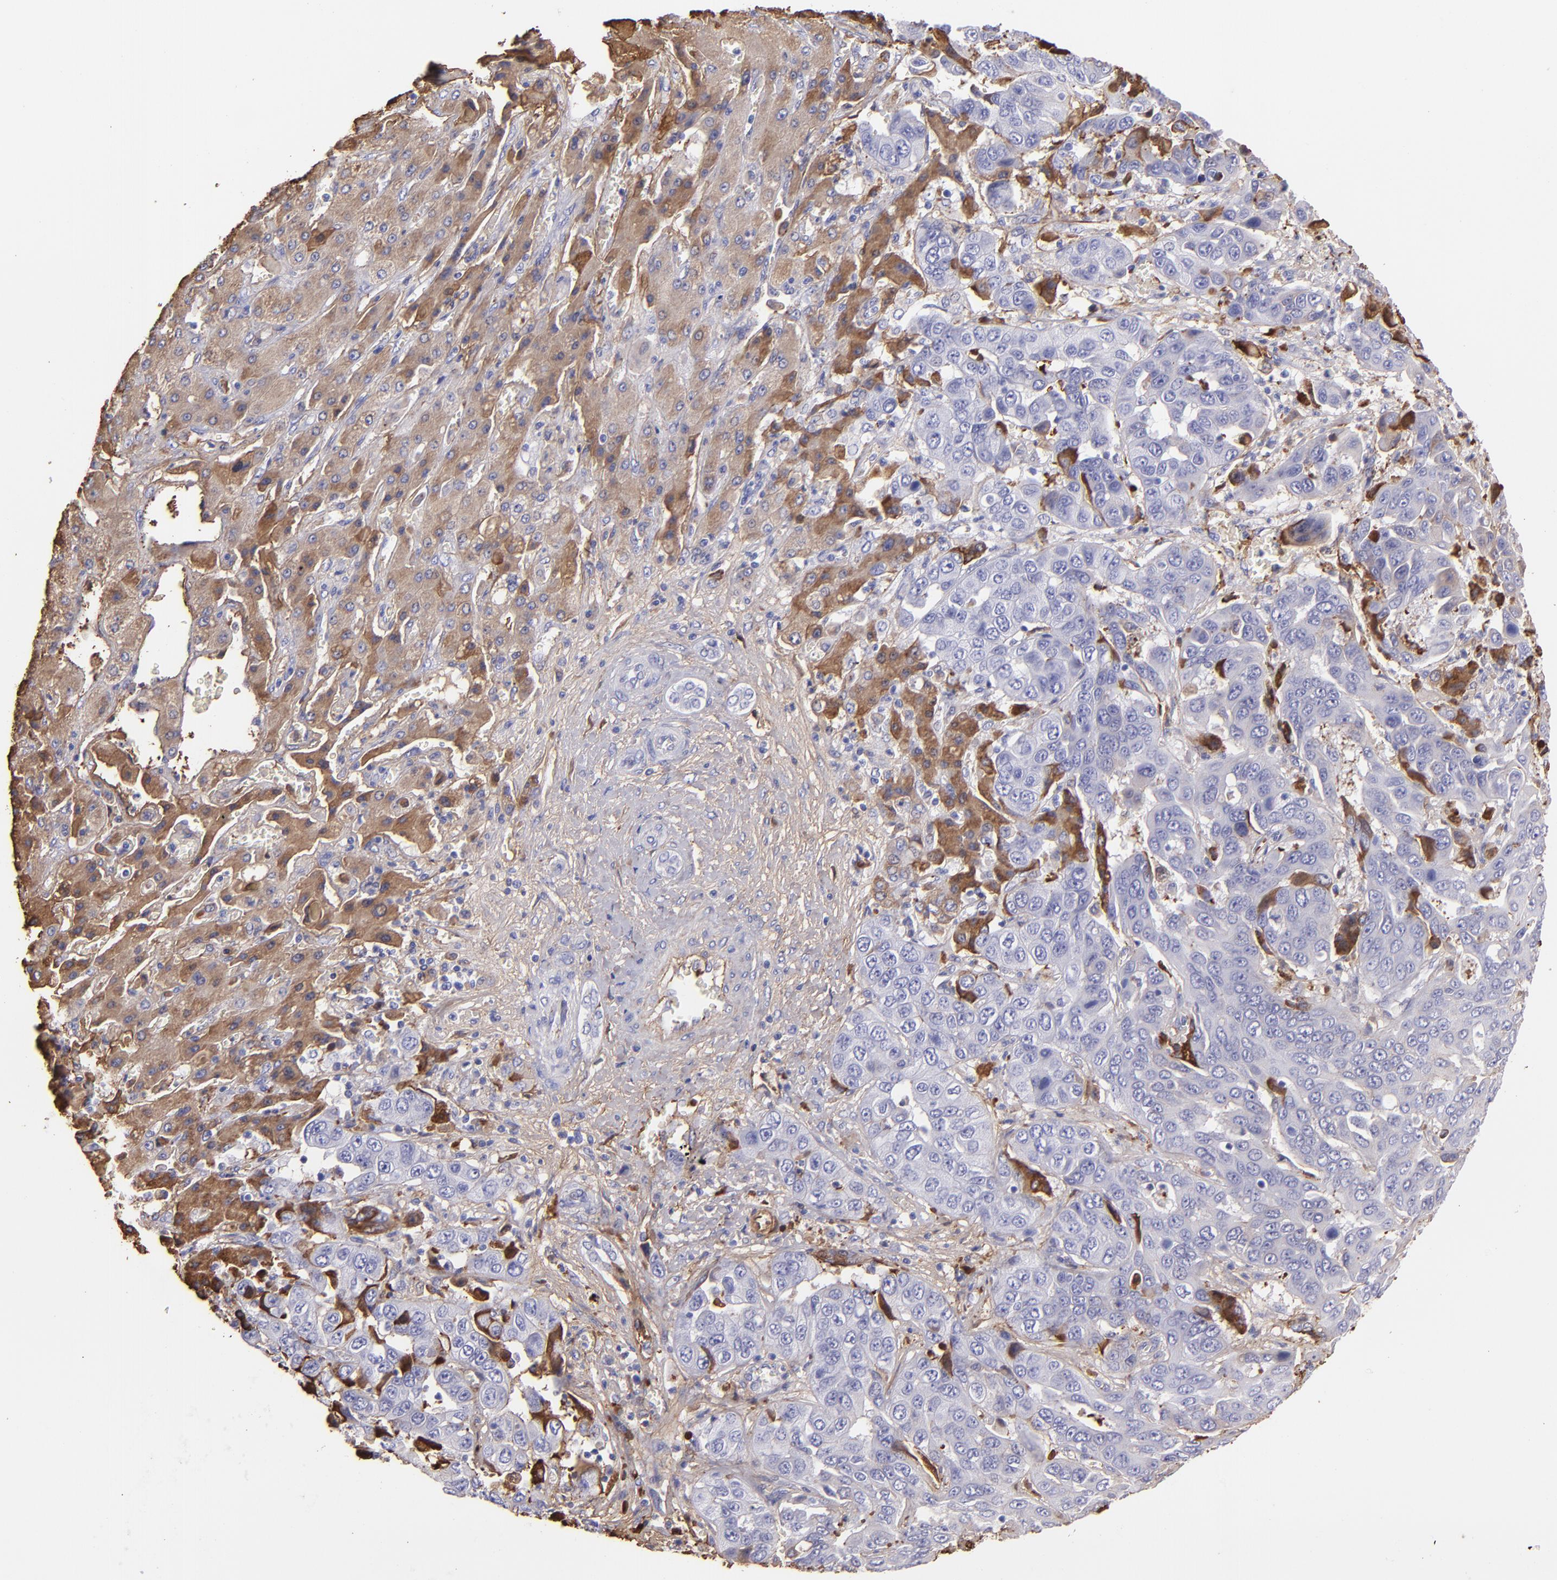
{"staining": {"intensity": "moderate", "quantity": "25%-75%", "location": "cytoplasmic/membranous"}, "tissue": "liver cancer", "cell_type": "Tumor cells", "image_type": "cancer", "snomed": [{"axis": "morphology", "description": "Cholangiocarcinoma"}, {"axis": "topography", "description": "Liver"}], "caption": "The micrograph exhibits a brown stain indicating the presence of a protein in the cytoplasmic/membranous of tumor cells in liver cholangiocarcinoma.", "gene": "FGB", "patient": {"sex": "female", "age": 52}}